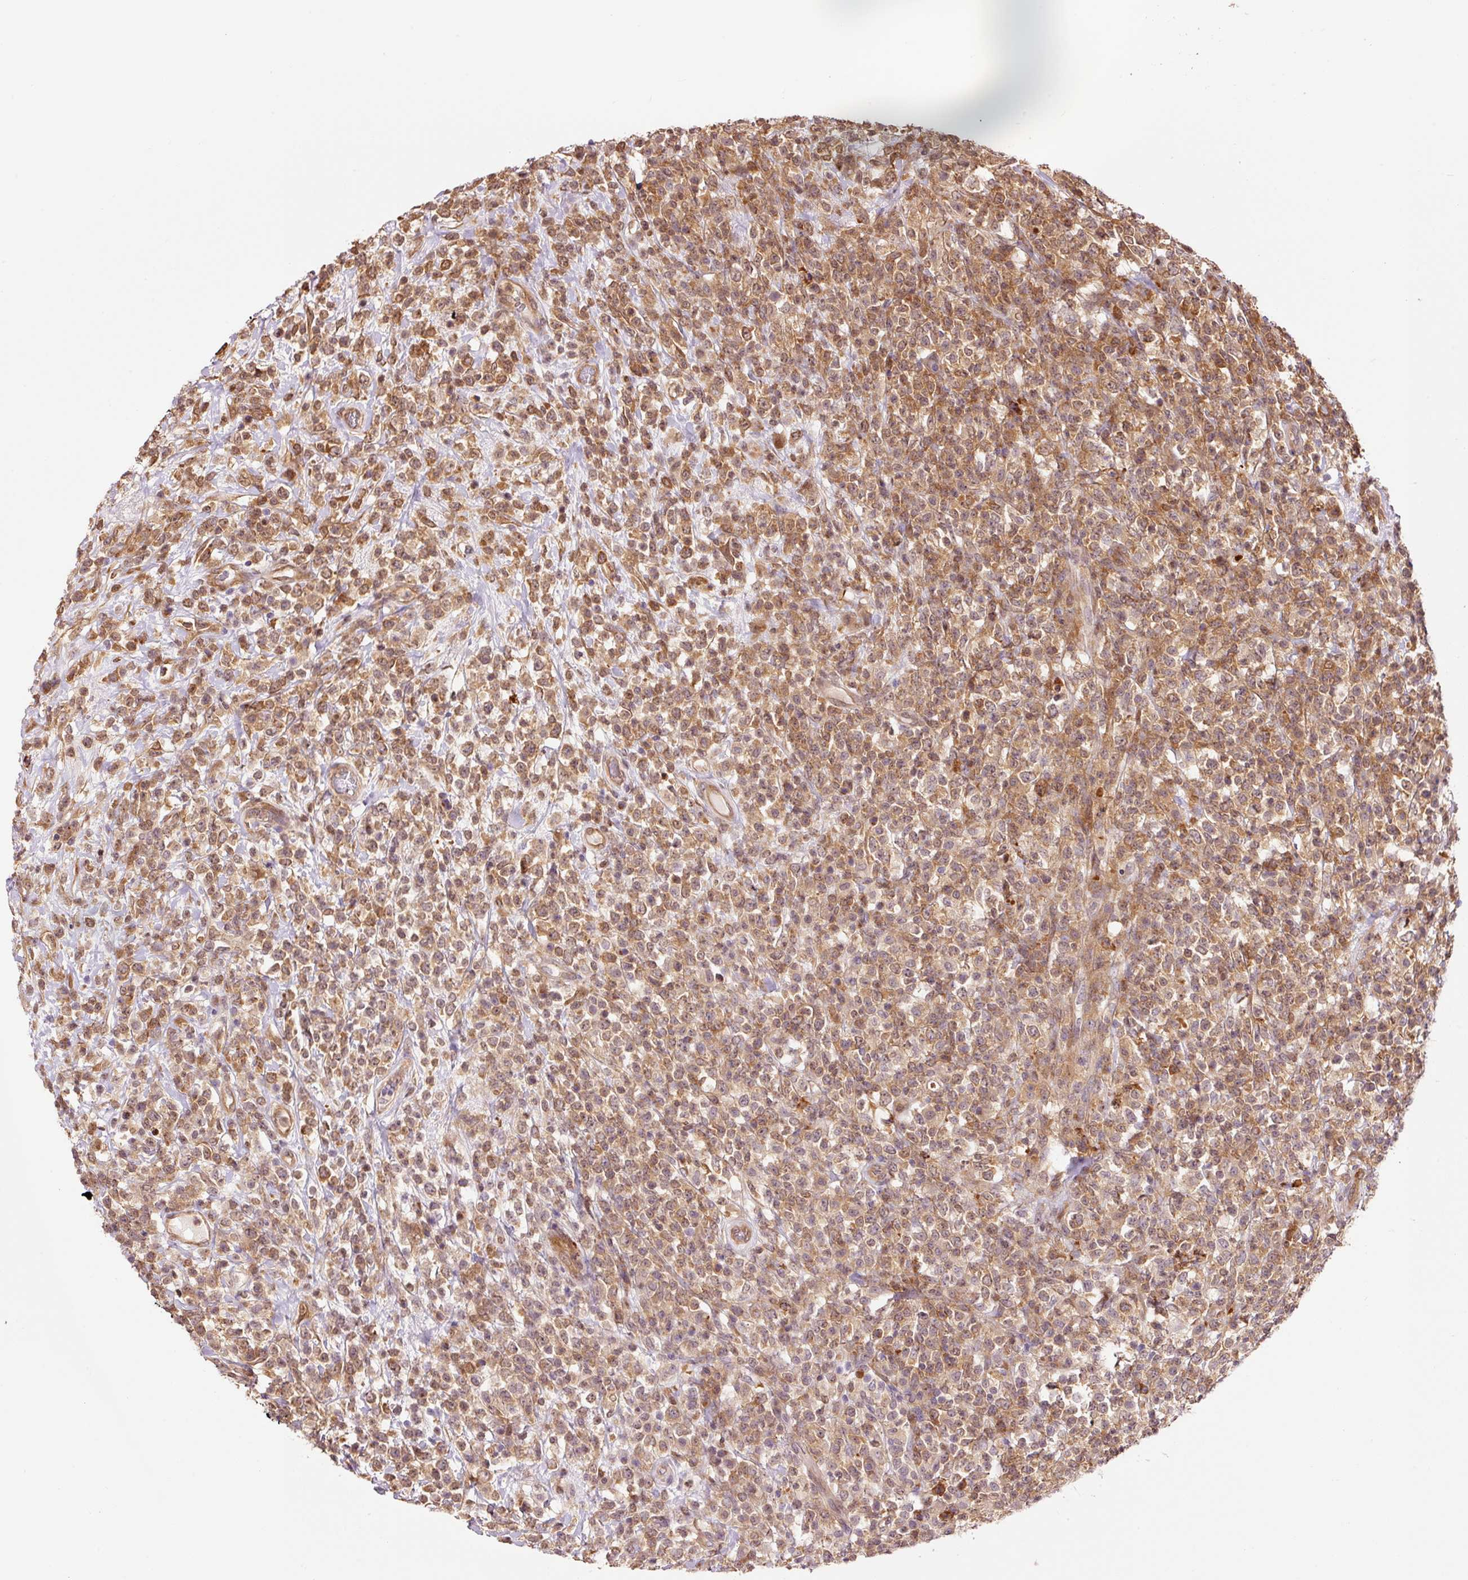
{"staining": {"intensity": "moderate", "quantity": ">75%", "location": "cytoplasmic/membranous,nuclear"}, "tissue": "lymphoma", "cell_type": "Tumor cells", "image_type": "cancer", "snomed": [{"axis": "morphology", "description": "Malignant lymphoma, non-Hodgkin's type, High grade"}, {"axis": "topography", "description": "Colon"}], "caption": "DAB immunohistochemical staining of human malignant lymphoma, non-Hodgkin's type (high-grade) demonstrates moderate cytoplasmic/membranous and nuclear protein expression in about >75% of tumor cells.", "gene": "FBXL14", "patient": {"sex": "female", "age": 53}}